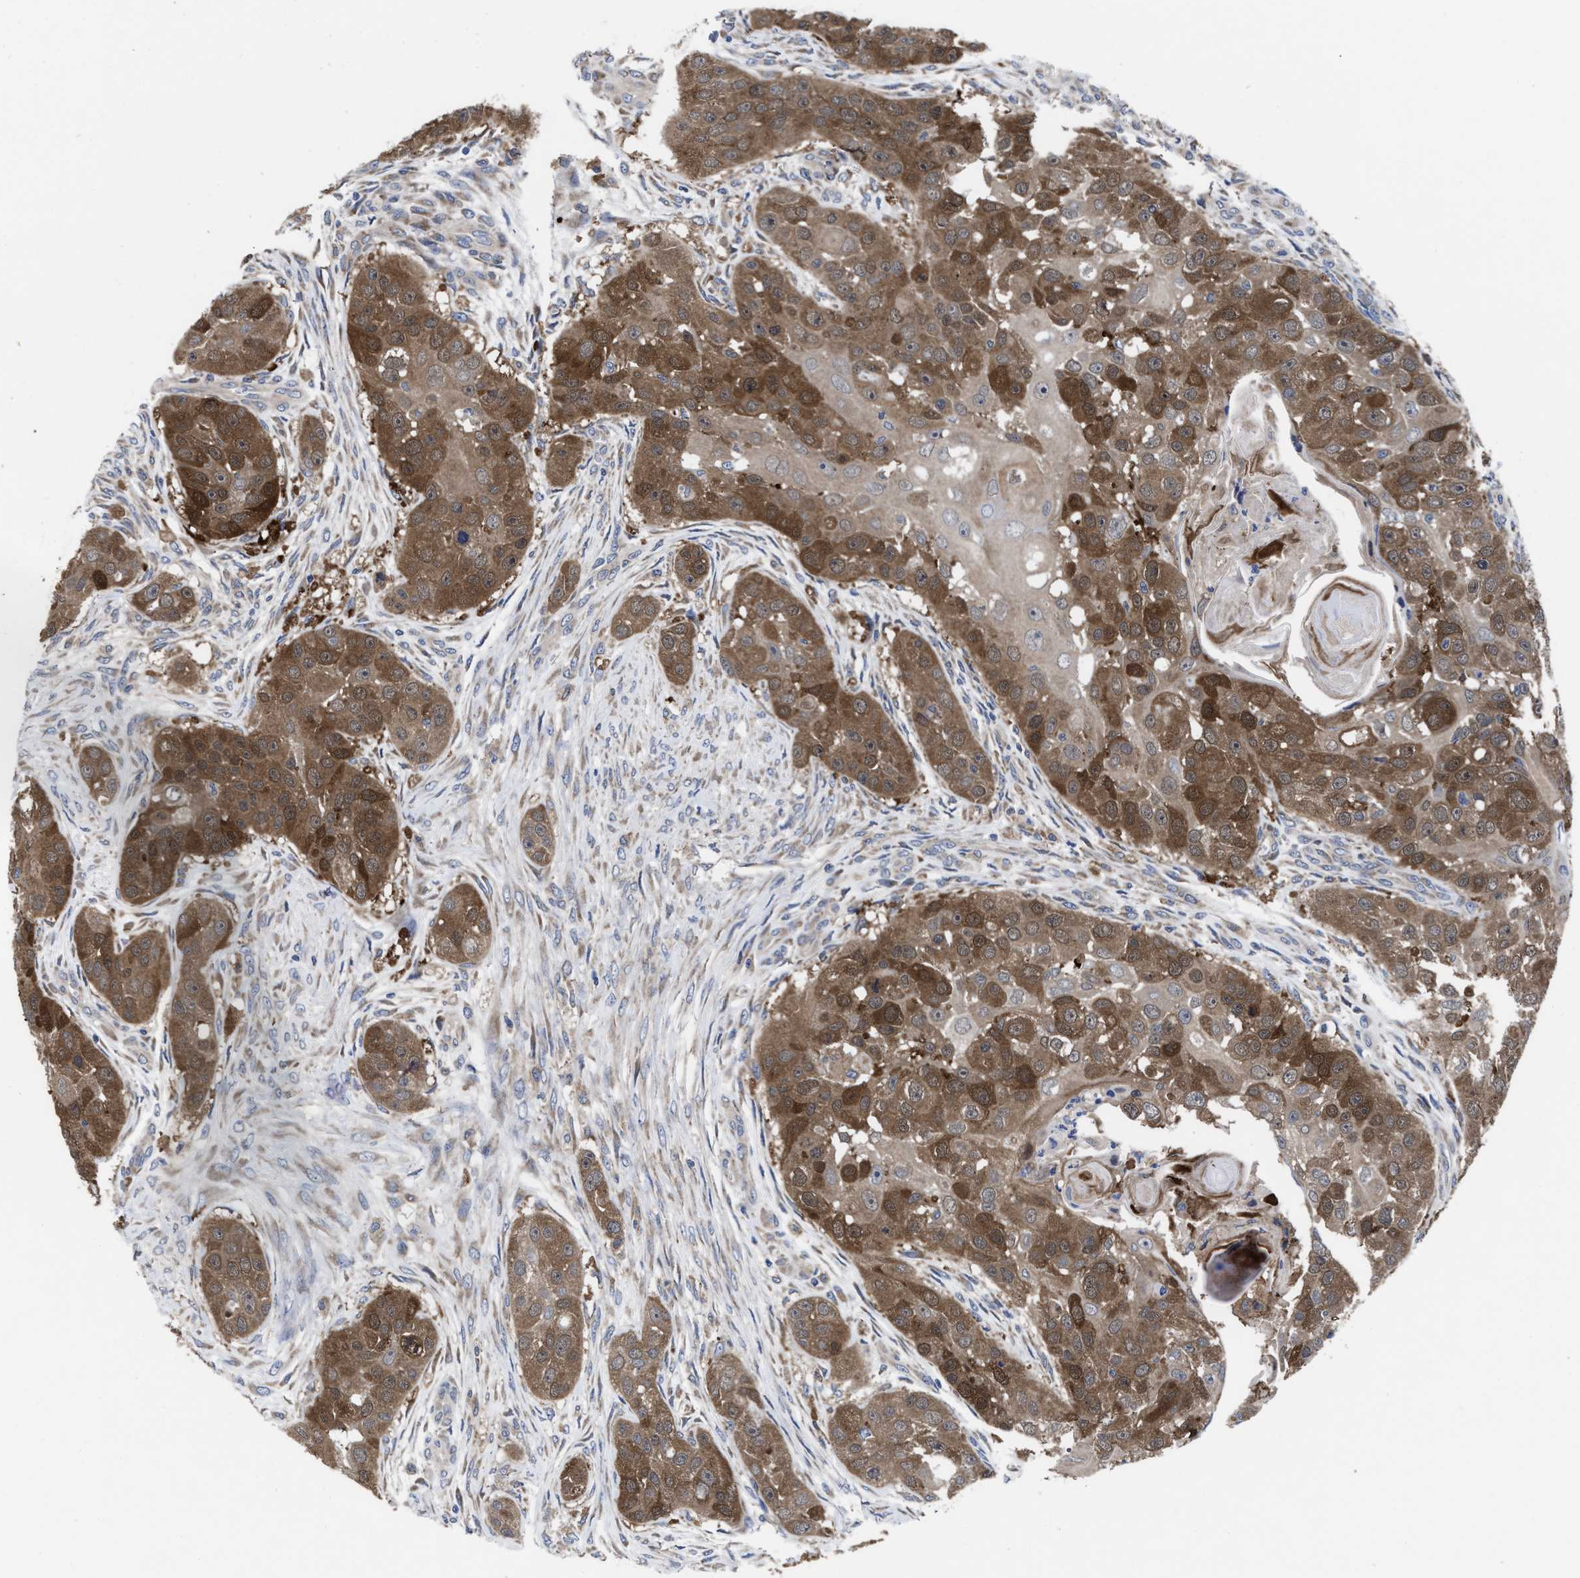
{"staining": {"intensity": "moderate", "quantity": ">75%", "location": "cytoplasmic/membranous"}, "tissue": "head and neck cancer", "cell_type": "Tumor cells", "image_type": "cancer", "snomed": [{"axis": "morphology", "description": "Normal tissue, NOS"}, {"axis": "morphology", "description": "Squamous cell carcinoma, NOS"}, {"axis": "topography", "description": "Skeletal muscle"}, {"axis": "topography", "description": "Head-Neck"}], "caption": "Protein expression analysis of human squamous cell carcinoma (head and neck) reveals moderate cytoplasmic/membranous expression in about >75% of tumor cells. (brown staining indicates protein expression, while blue staining denotes nuclei).", "gene": "TXNDC17", "patient": {"sex": "male", "age": 51}}